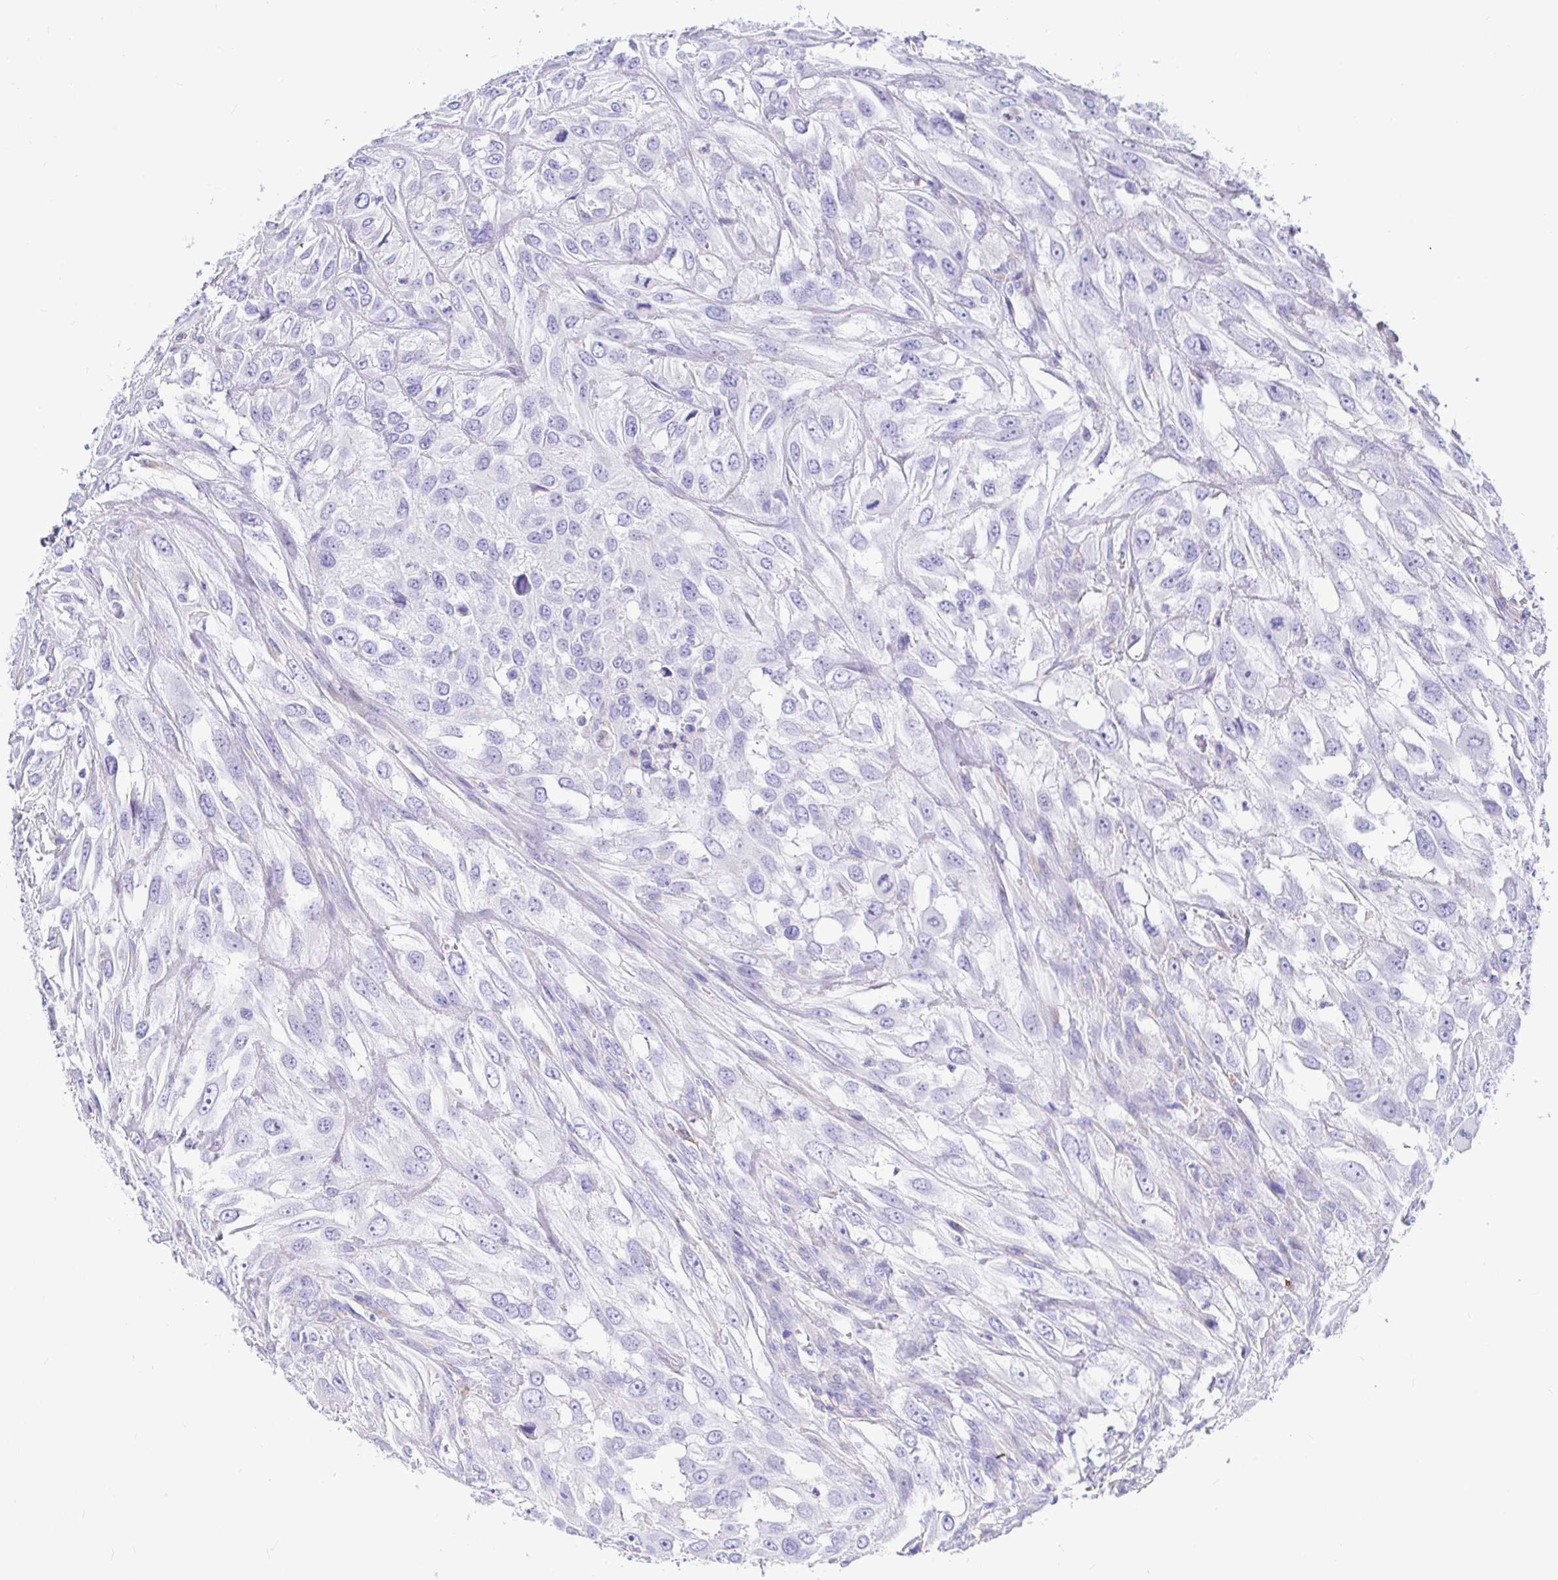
{"staining": {"intensity": "negative", "quantity": "none", "location": "none"}, "tissue": "urothelial cancer", "cell_type": "Tumor cells", "image_type": "cancer", "snomed": [{"axis": "morphology", "description": "Urothelial carcinoma, High grade"}, {"axis": "topography", "description": "Urinary bladder"}], "caption": "Protein analysis of urothelial cancer exhibits no significant expression in tumor cells.", "gene": "CCDC62", "patient": {"sex": "male", "age": 67}}